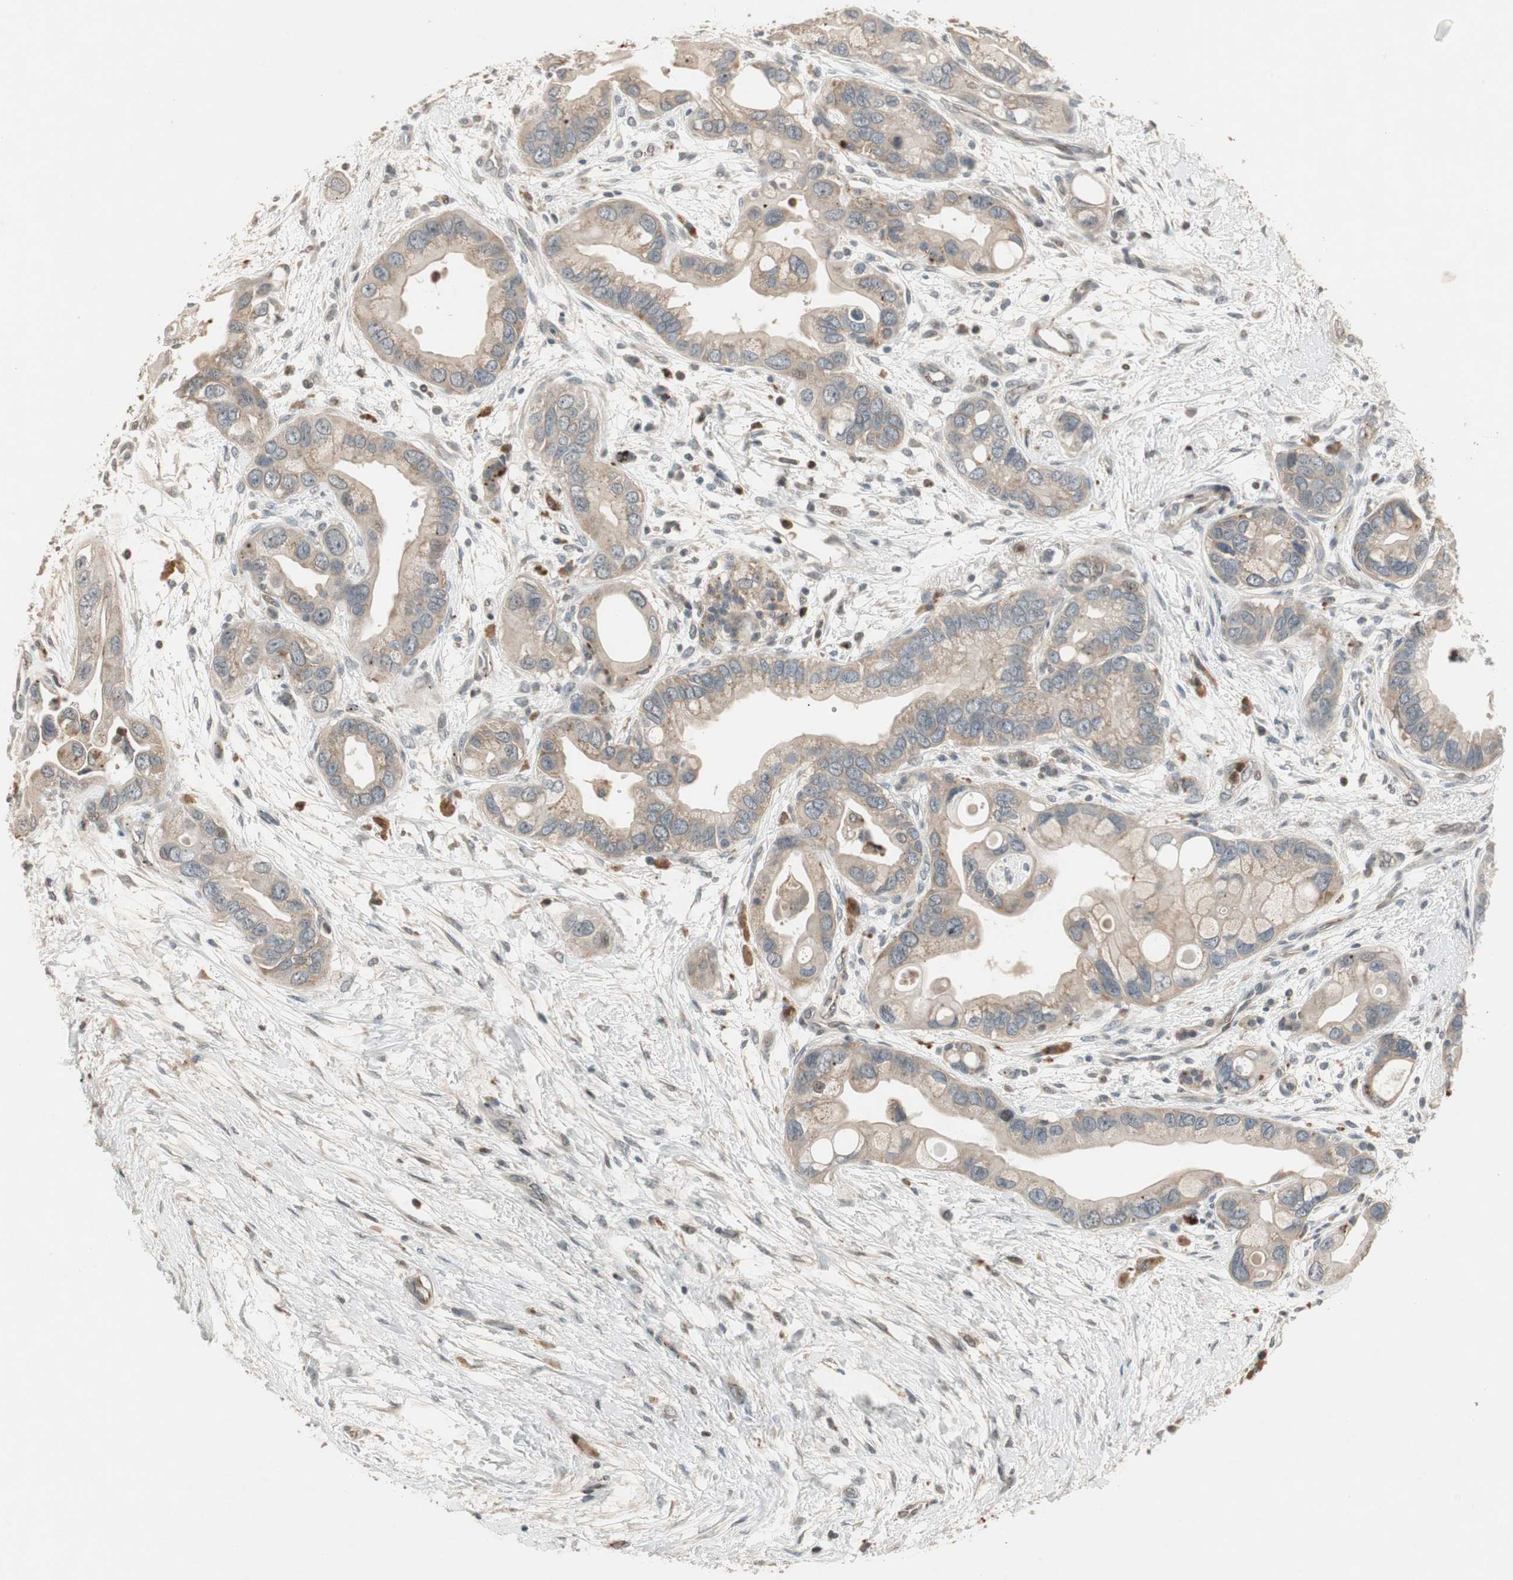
{"staining": {"intensity": "weak", "quantity": ">75%", "location": "cytoplasmic/membranous"}, "tissue": "pancreatic cancer", "cell_type": "Tumor cells", "image_type": "cancer", "snomed": [{"axis": "morphology", "description": "Adenocarcinoma, NOS"}, {"axis": "topography", "description": "Pancreas"}], "caption": "Tumor cells exhibit low levels of weak cytoplasmic/membranous positivity in approximately >75% of cells in pancreatic cancer (adenocarcinoma).", "gene": "SNX4", "patient": {"sex": "female", "age": 77}}